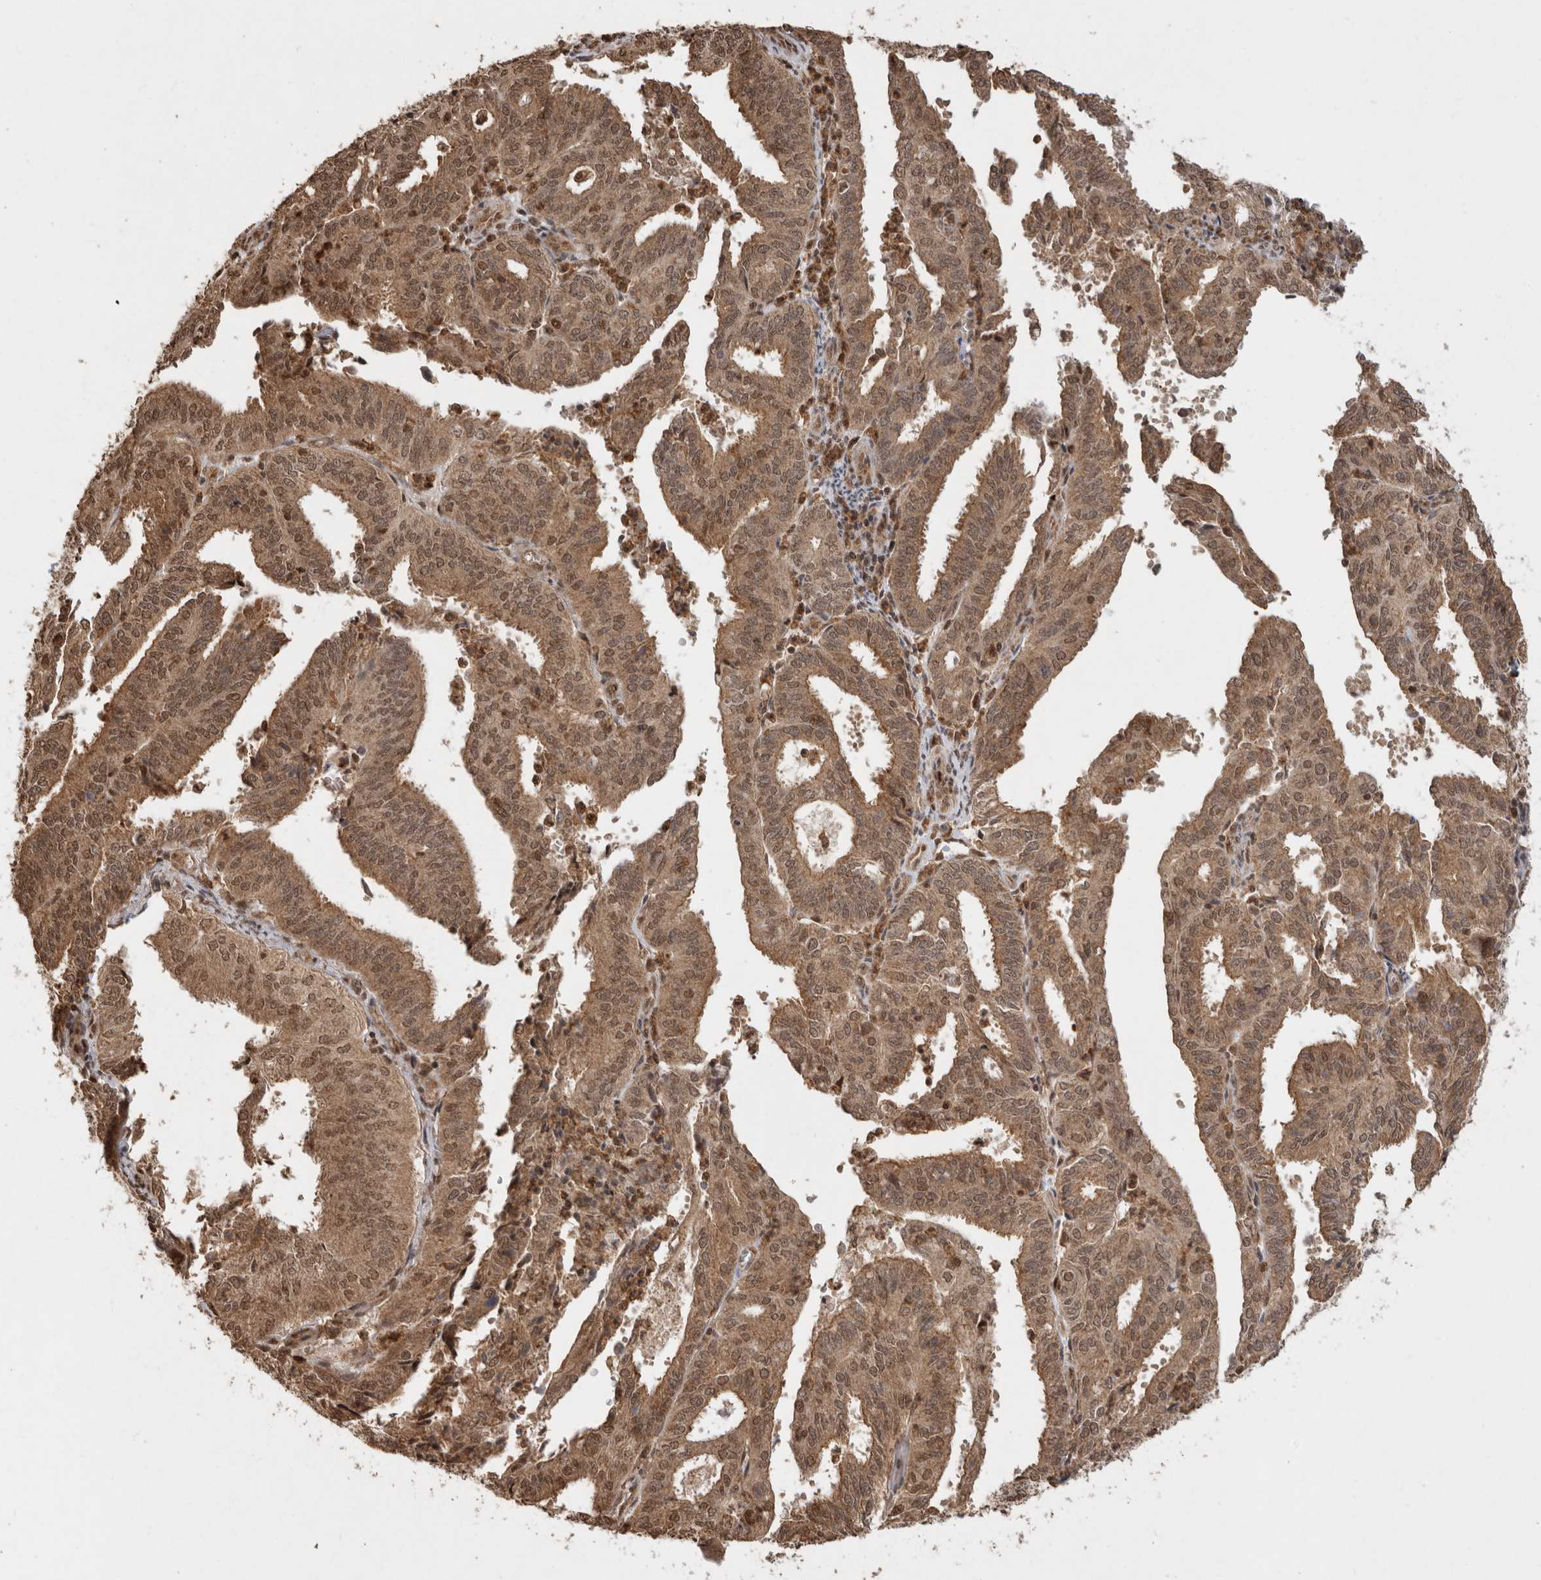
{"staining": {"intensity": "moderate", "quantity": ">75%", "location": "cytoplasmic/membranous,nuclear"}, "tissue": "endometrial cancer", "cell_type": "Tumor cells", "image_type": "cancer", "snomed": [{"axis": "morphology", "description": "Adenocarcinoma, NOS"}, {"axis": "topography", "description": "Uterus"}], "caption": "A medium amount of moderate cytoplasmic/membranous and nuclear positivity is present in approximately >75% of tumor cells in endometrial cancer (adenocarcinoma) tissue.", "gene": "KEAP1", "patient": {"sex": "female", "age": 60}}